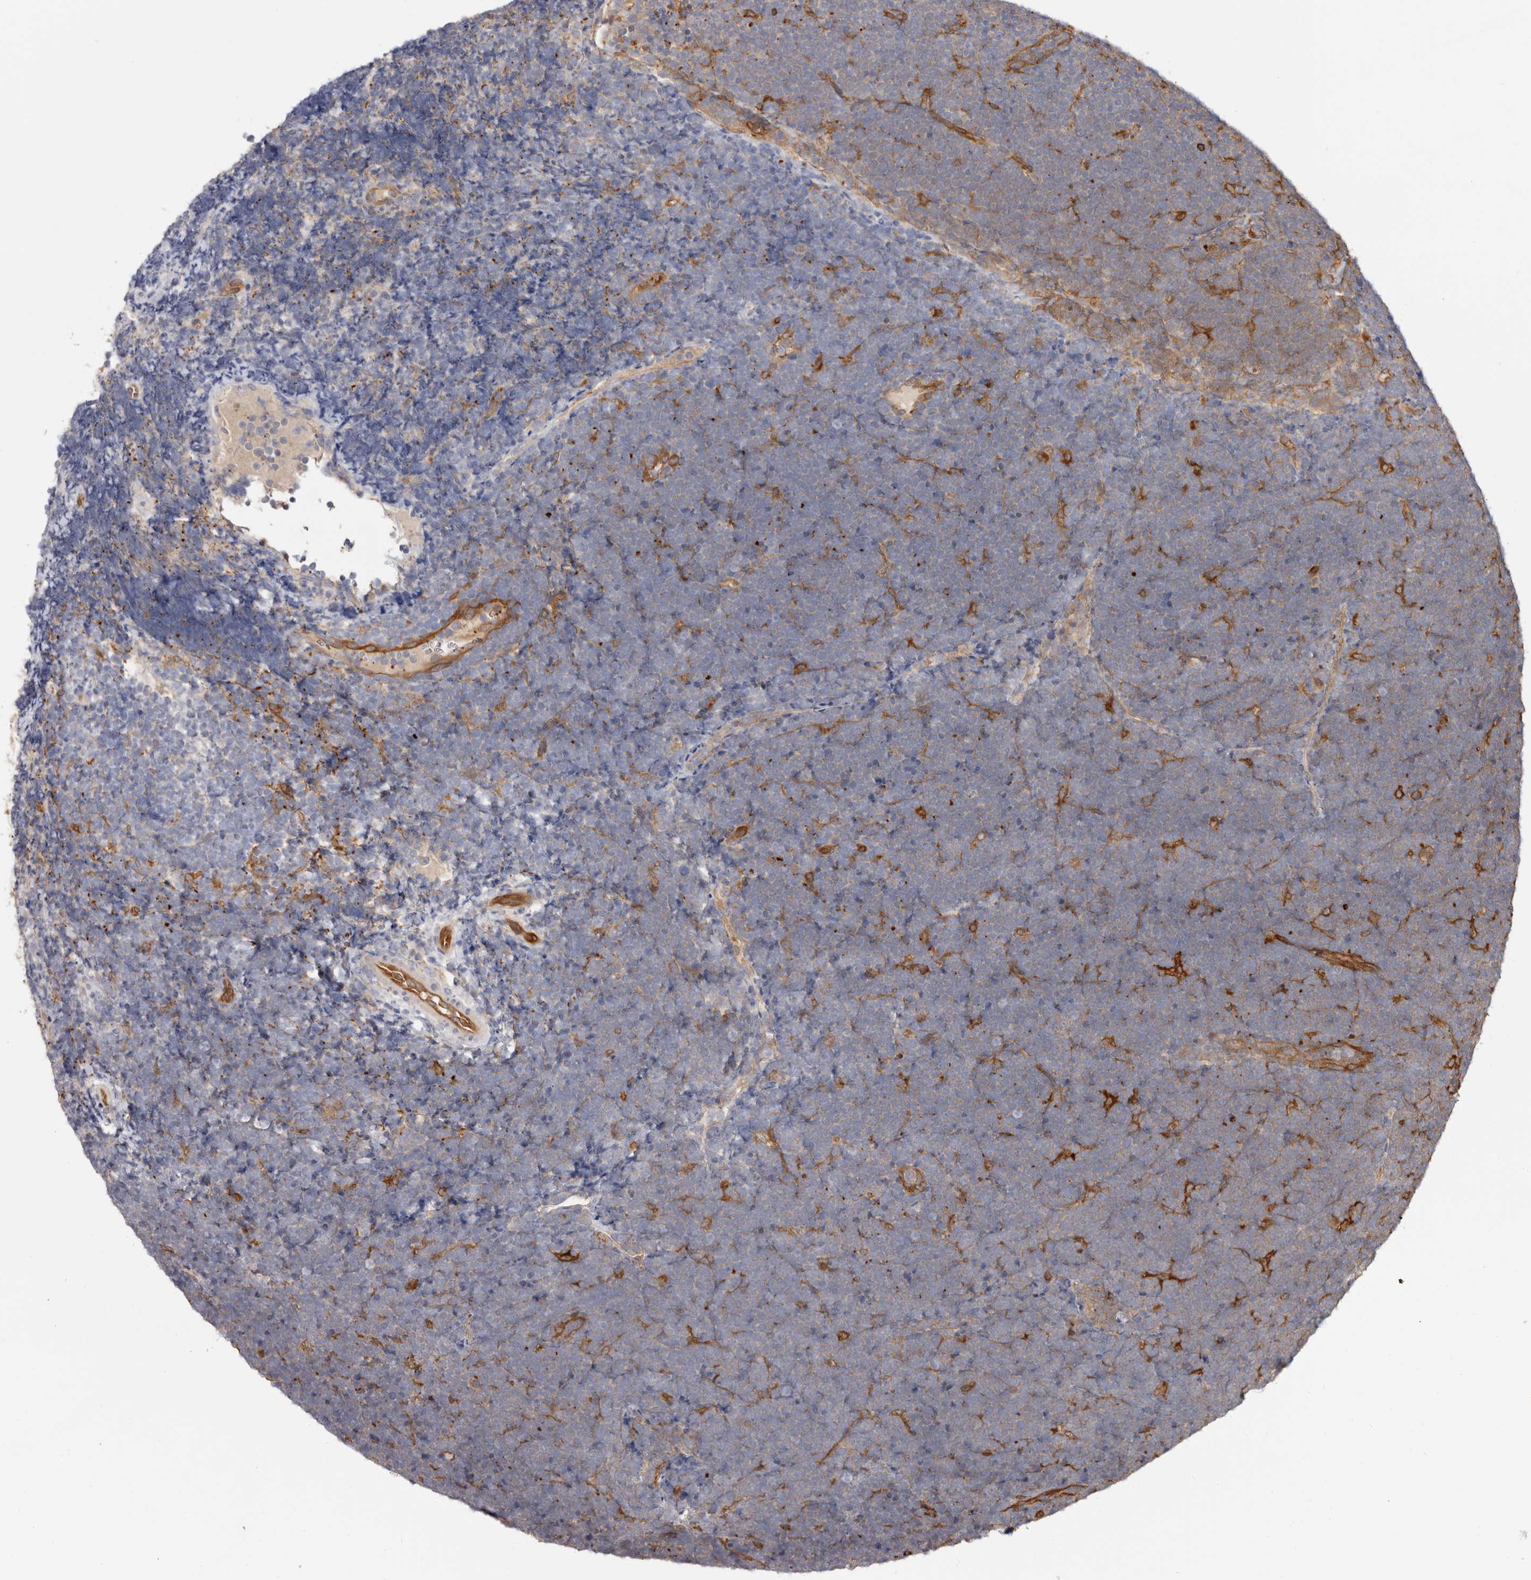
{"staining": {"intensity": "weak", "quantity": "25%-75%", "location": "cytoplasmic/membranous"}, "tissue": "lymphoma", "cell_type": "Tumor cells", "image_type": "cancer", "snomed": [{"axis": "morphology", "description": "Malignant lymphoma, non-Hodgkin's type, High grade"}, {"axis": "topography", "description": "Lymph node"}], "caption": "An immunohistochemistry (IHC) image of neoplastic tissue is shown. Protein staining in brown shows weak cytoplasmic/membranous positivity in lymphoma within tumor cells.", "gene": "LAP3", "patient": {"sex": "male", "age": 13}}